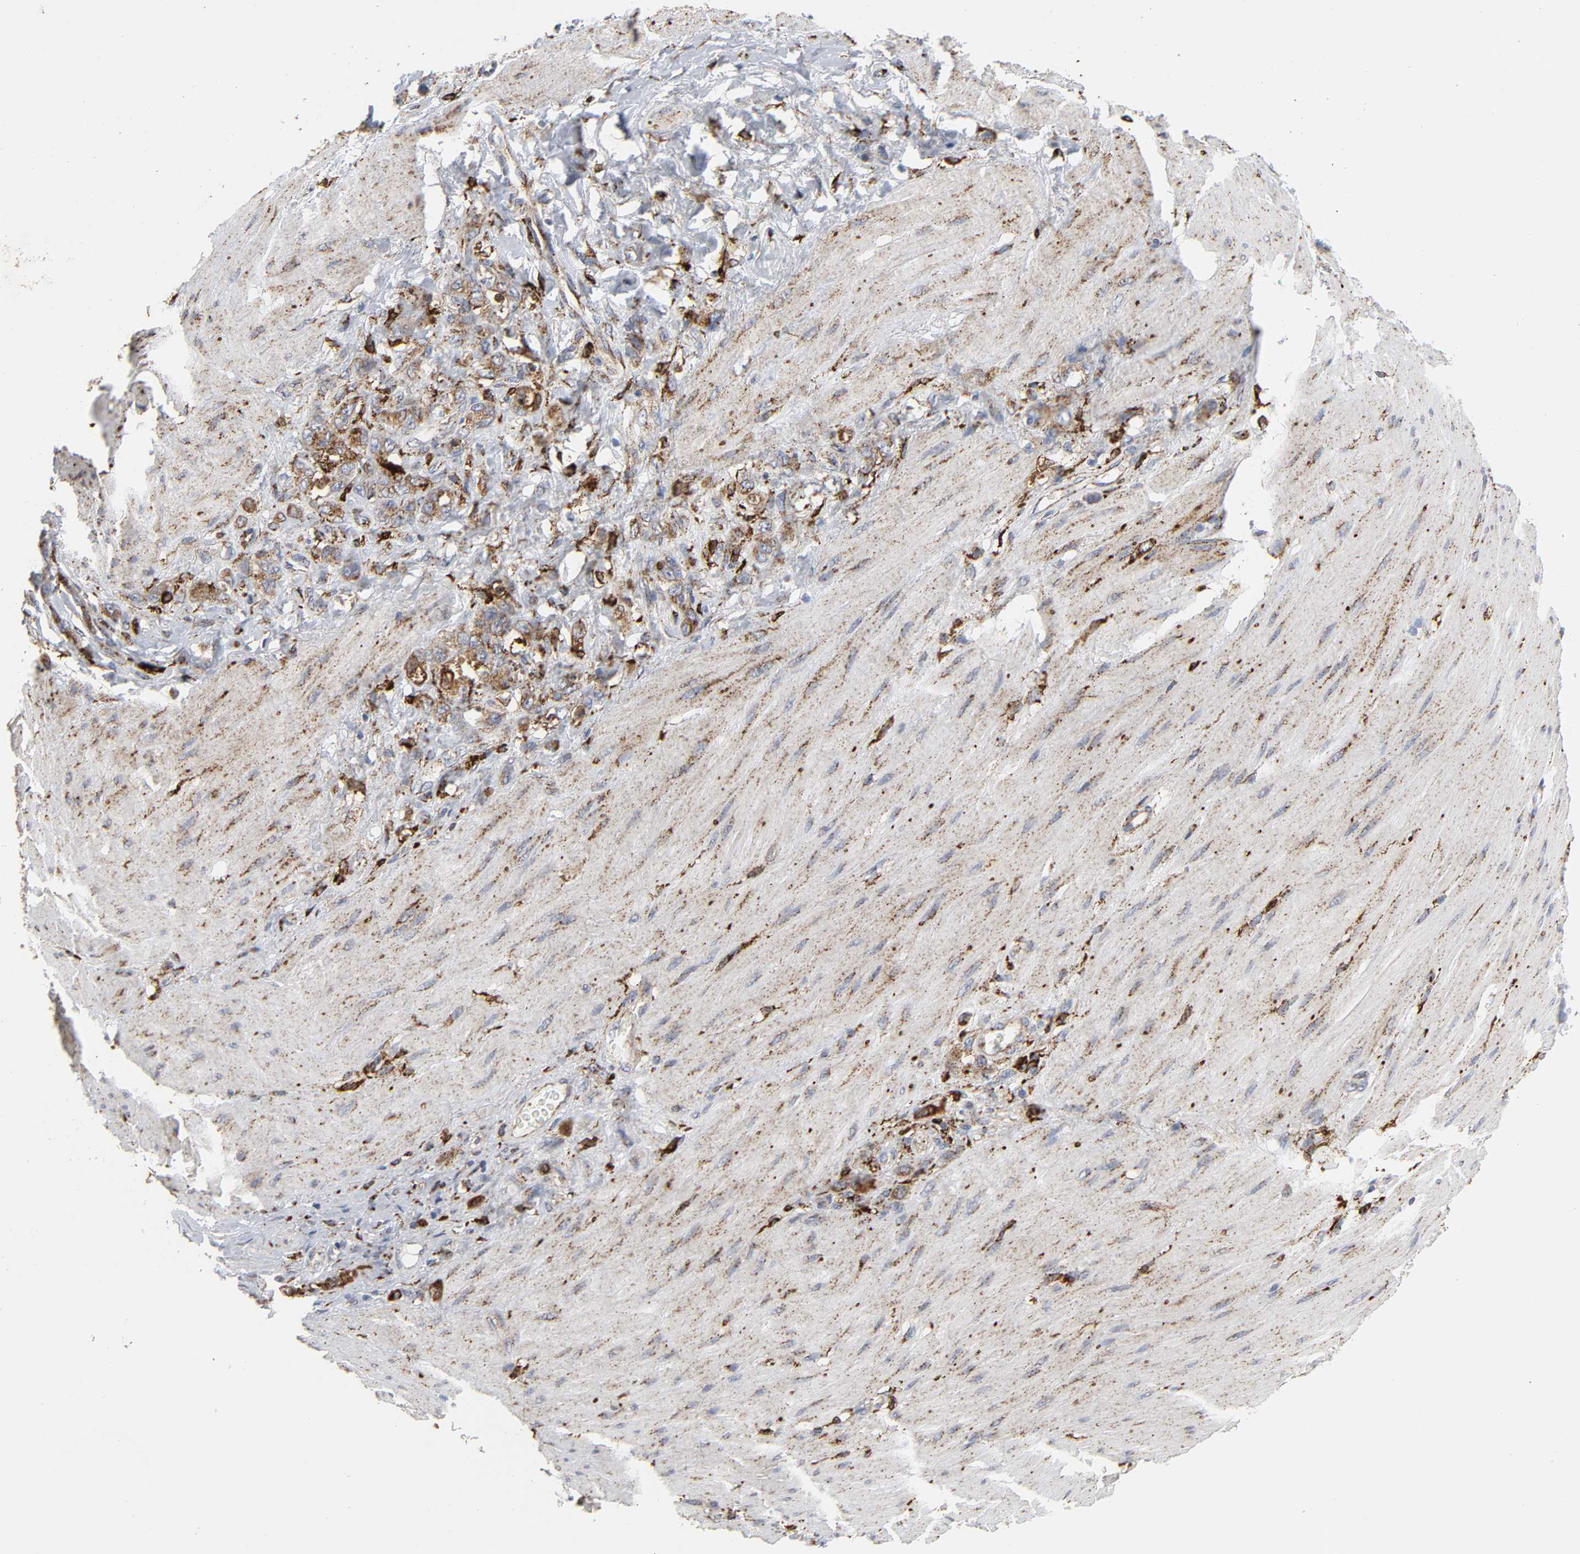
{"staining": {"intensity": "strong", "quantity": "25%-75%", "location": "cytoplasmic/membranous"}, "tissue": "stomach cancer", "cell_type": "Tumor cells", "image_type": "cancer", "snomed": [{"axis": "morphology", "description": "Normal tissue, NOS"}, {"axis": "morphology", "description": "Adenocarcinoma, NOS"}, {"axis": "topography", "description": "Stomach"}], "caption": "Approximately 25%-75% of tumor cells in human stomach cancer (adenocarcinoma) show strong cytoplasmic/membranous protein staining as visualized by brown immunohistochemical staining.", "gene": "PSAP", "patient": {"sex": "male", "age": 82}}